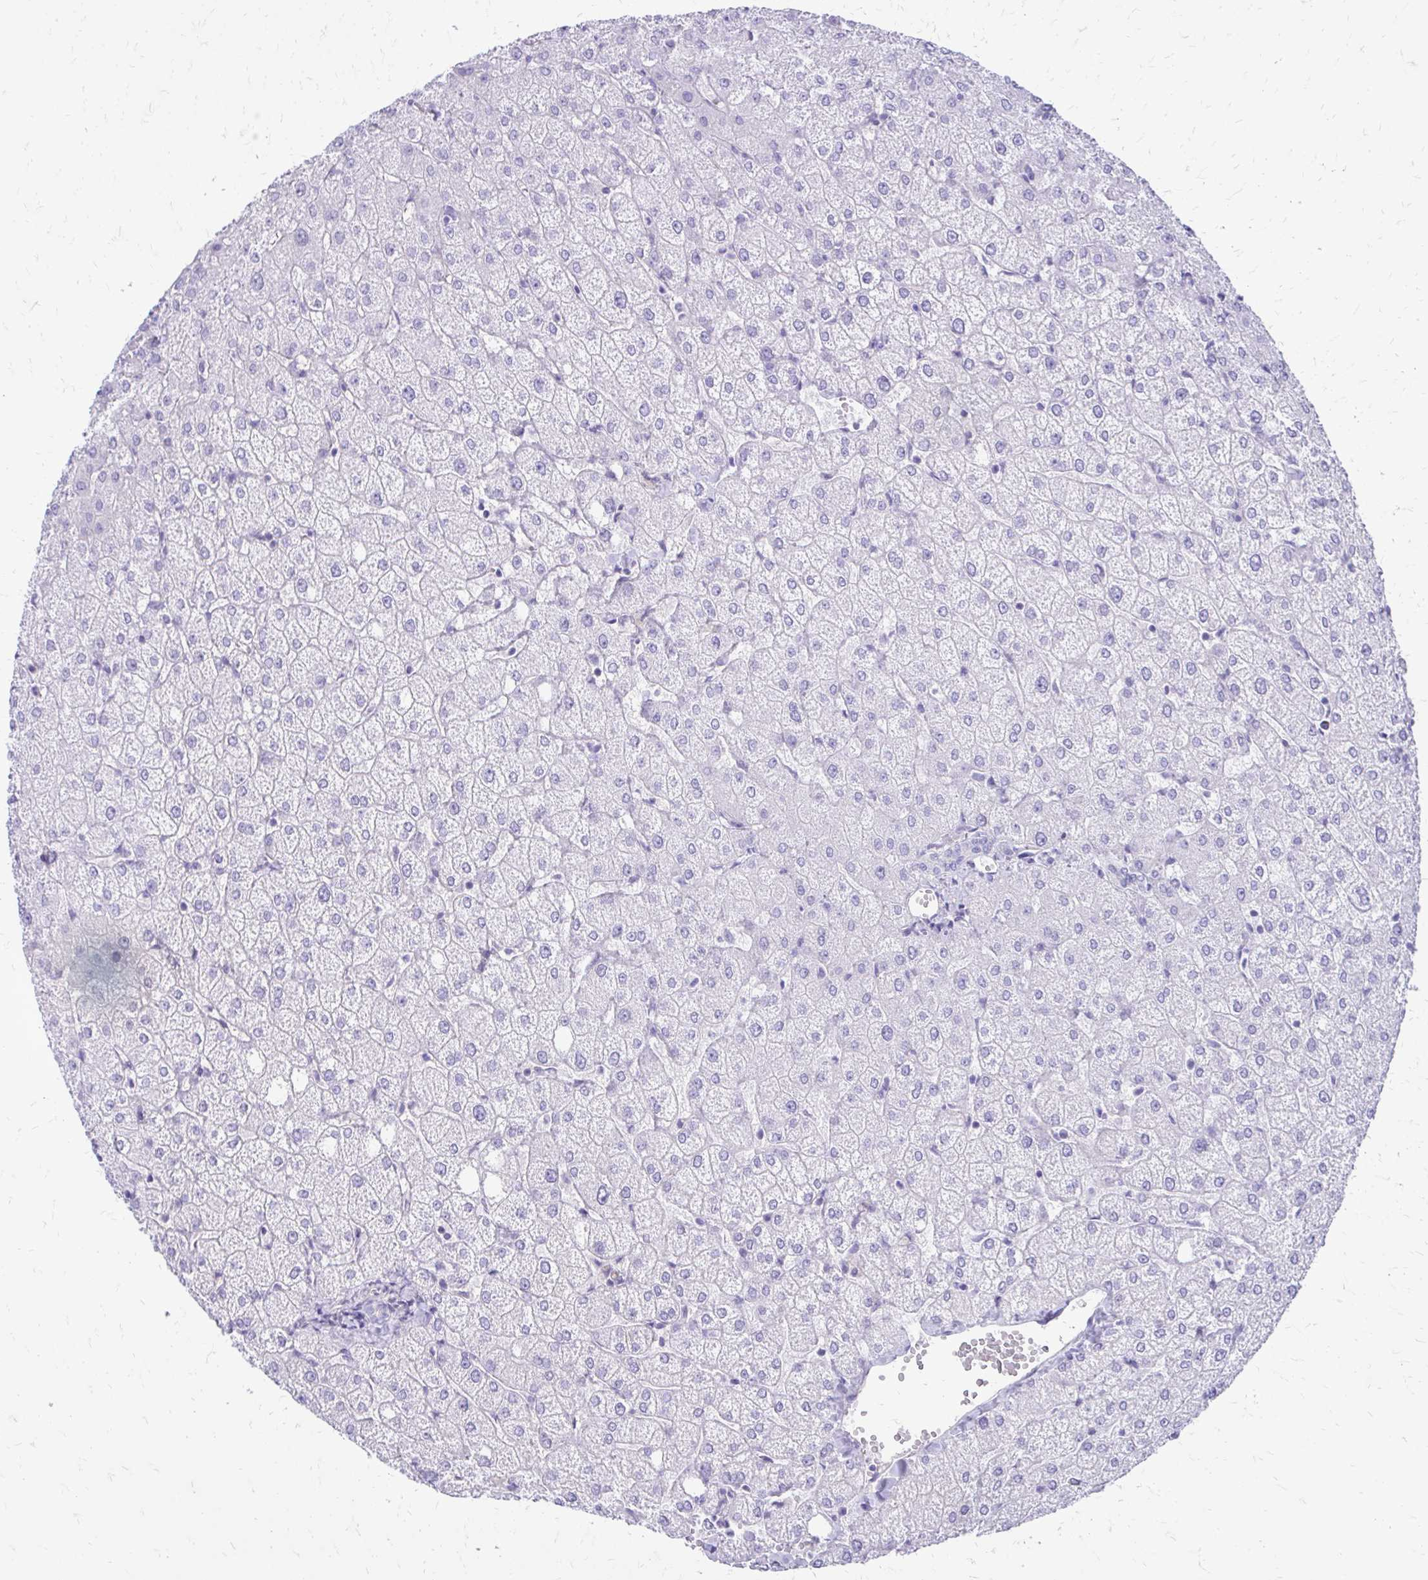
{"staining": {"intensity": "negative", "quantity": "none", "location": "none"}, "tissue": "liver", "cell_type": "Cholangiocytes", "image_type": "normal", "snomed": [{"axis": "morphology", "description": "Normal tissue, NOS"}, {"axis": "topography", "description": "Liver"}], "caption": "There is no significant positivity in cholangiocytes of liver. (Immunohistochemistry (ihc), brightfield microscopy, high magnification).", "gene": "SIGLEC11", "patient": {"sex": "female", "age": 54}}